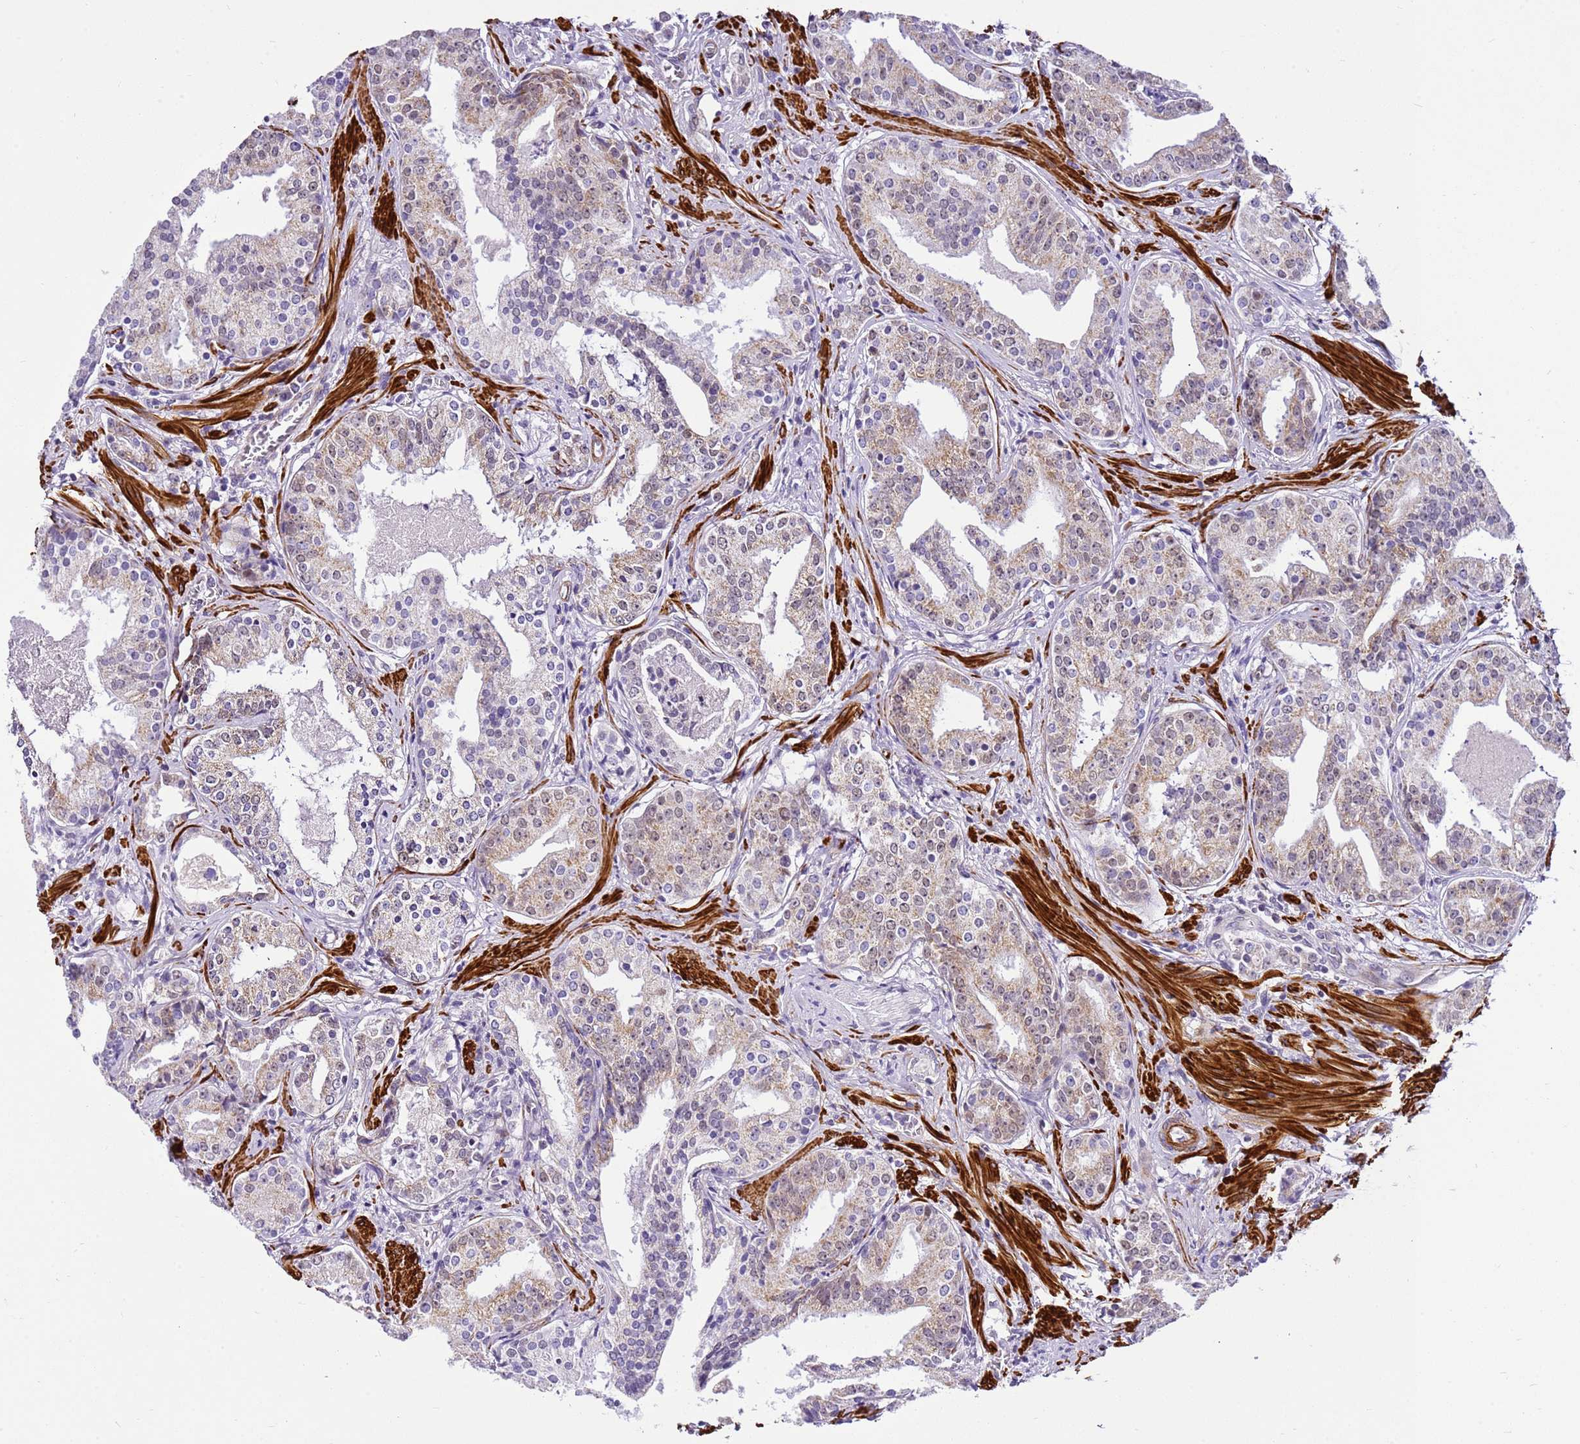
{"staining": {"intensity": "weak", "quantity": "<25%", "location": "cytoplasmic/membranous"}, "tissue": "prostate cancer", "cell_type": "Tumor cells", "image_type": "cancer", "snomed": [{"axis": "morphology", "description": "Adenocarcinoma, High grade"}, {"axis": "topography", "description": "Prostate"}], "caption": "Human prostate cancer stained for a protein using immunohistochemistry exhibits no expression in tumor cells.", "gene": "SMIM4", "patient": {"sex": "male", "age": 58}}